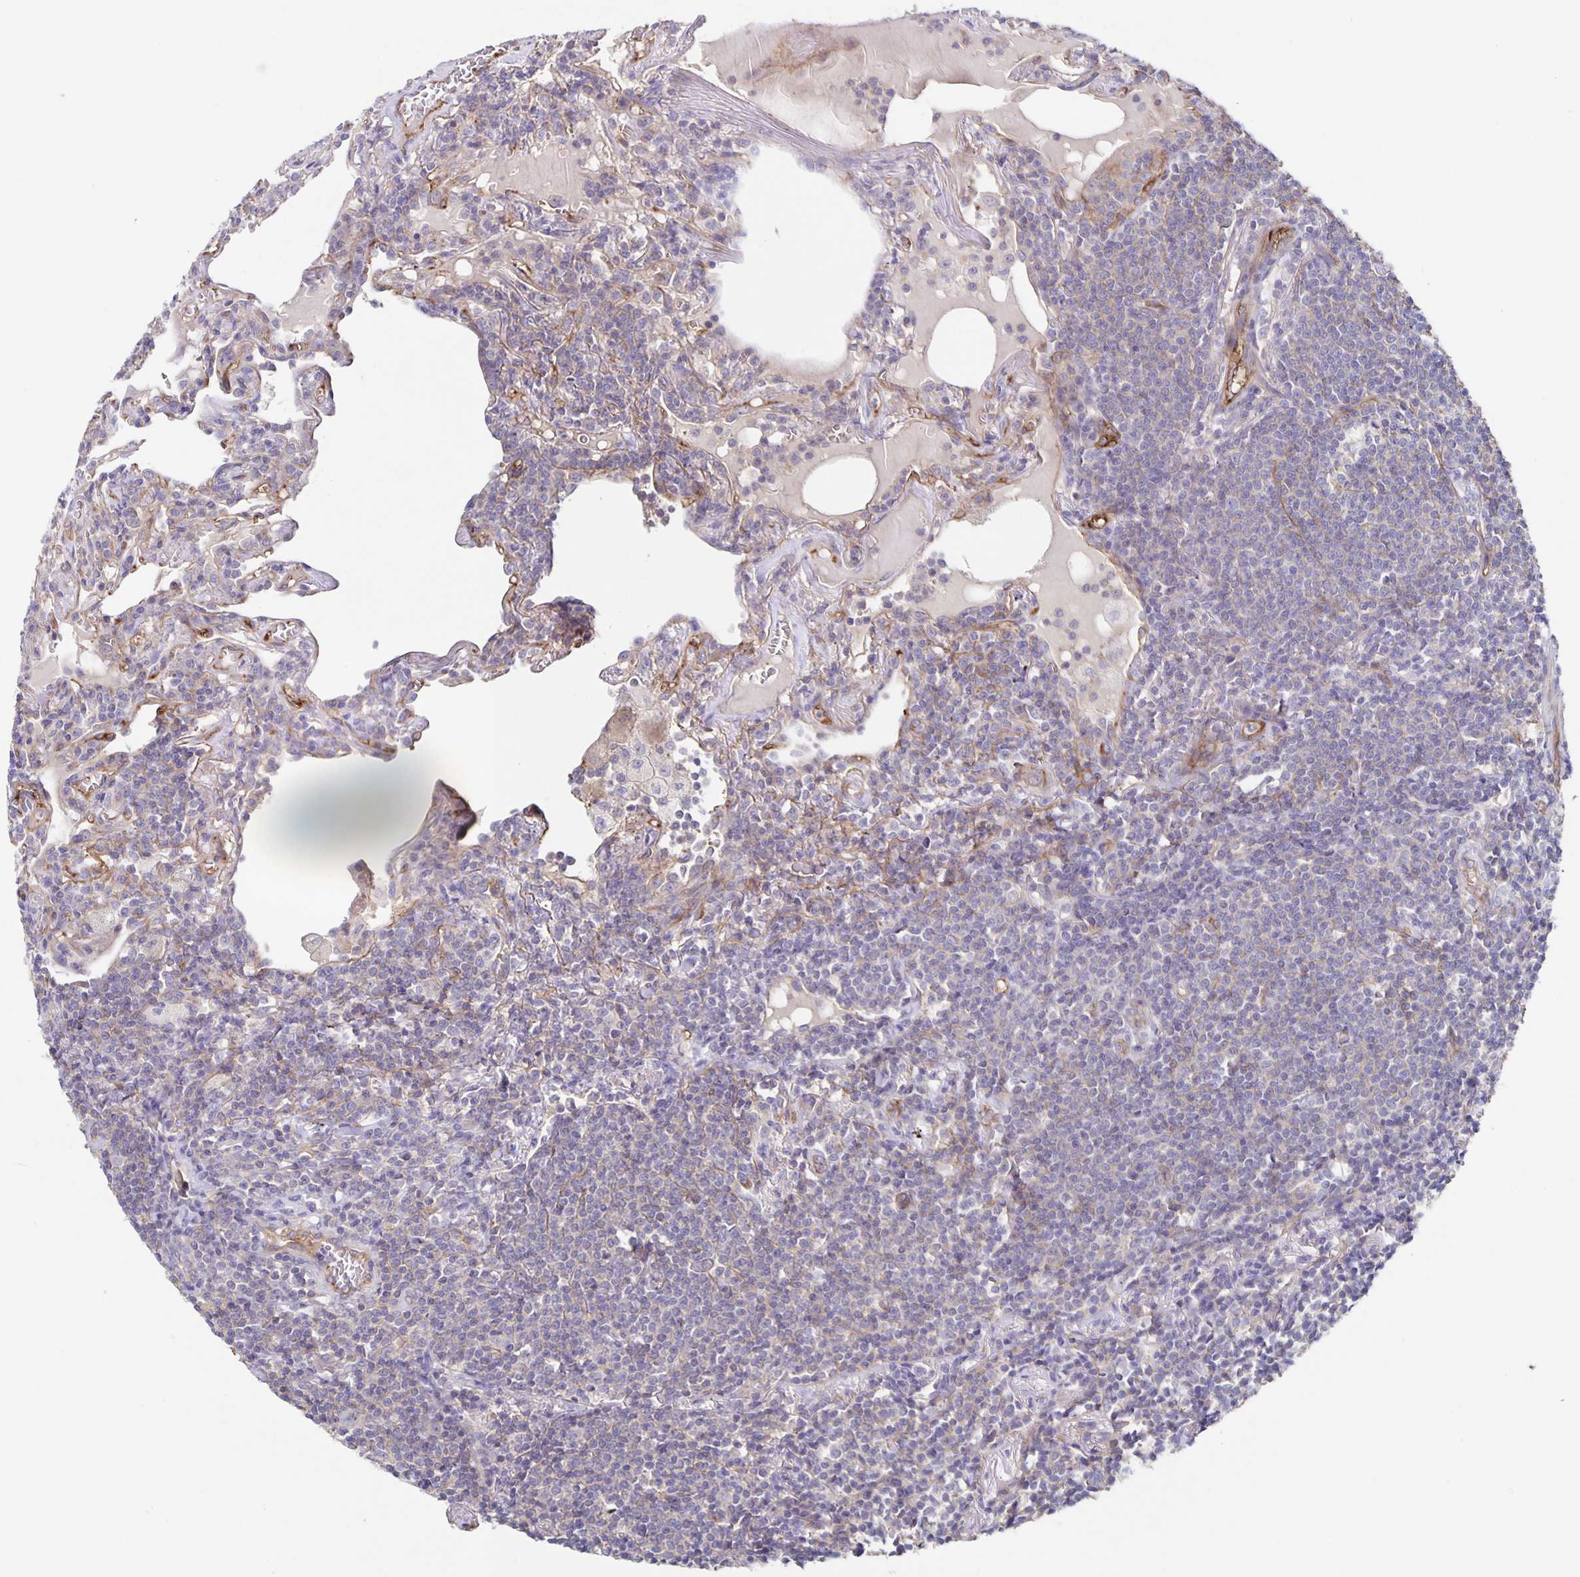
{"staining": {"intensity": "negative", "quantity": "none", "location": "none"}, "tissue": "lymphoma", "cell_type": "Tumor cells", "image_type": "cancer", "snomed": [{"axis": "morphology", "description": "Malignant lymphoma, non-Hodgkin's type, Low grade"}, {"axis": "topography", "description": "Lung"}], "caption": "Malignant lymphoma, non-Hodgkin's type (low-grade) stained for a protein using immunohistochemistry reveals no expression tumor cells.", "gene": "ITGA2", "patient": {"sex": "female", "age": 71}}